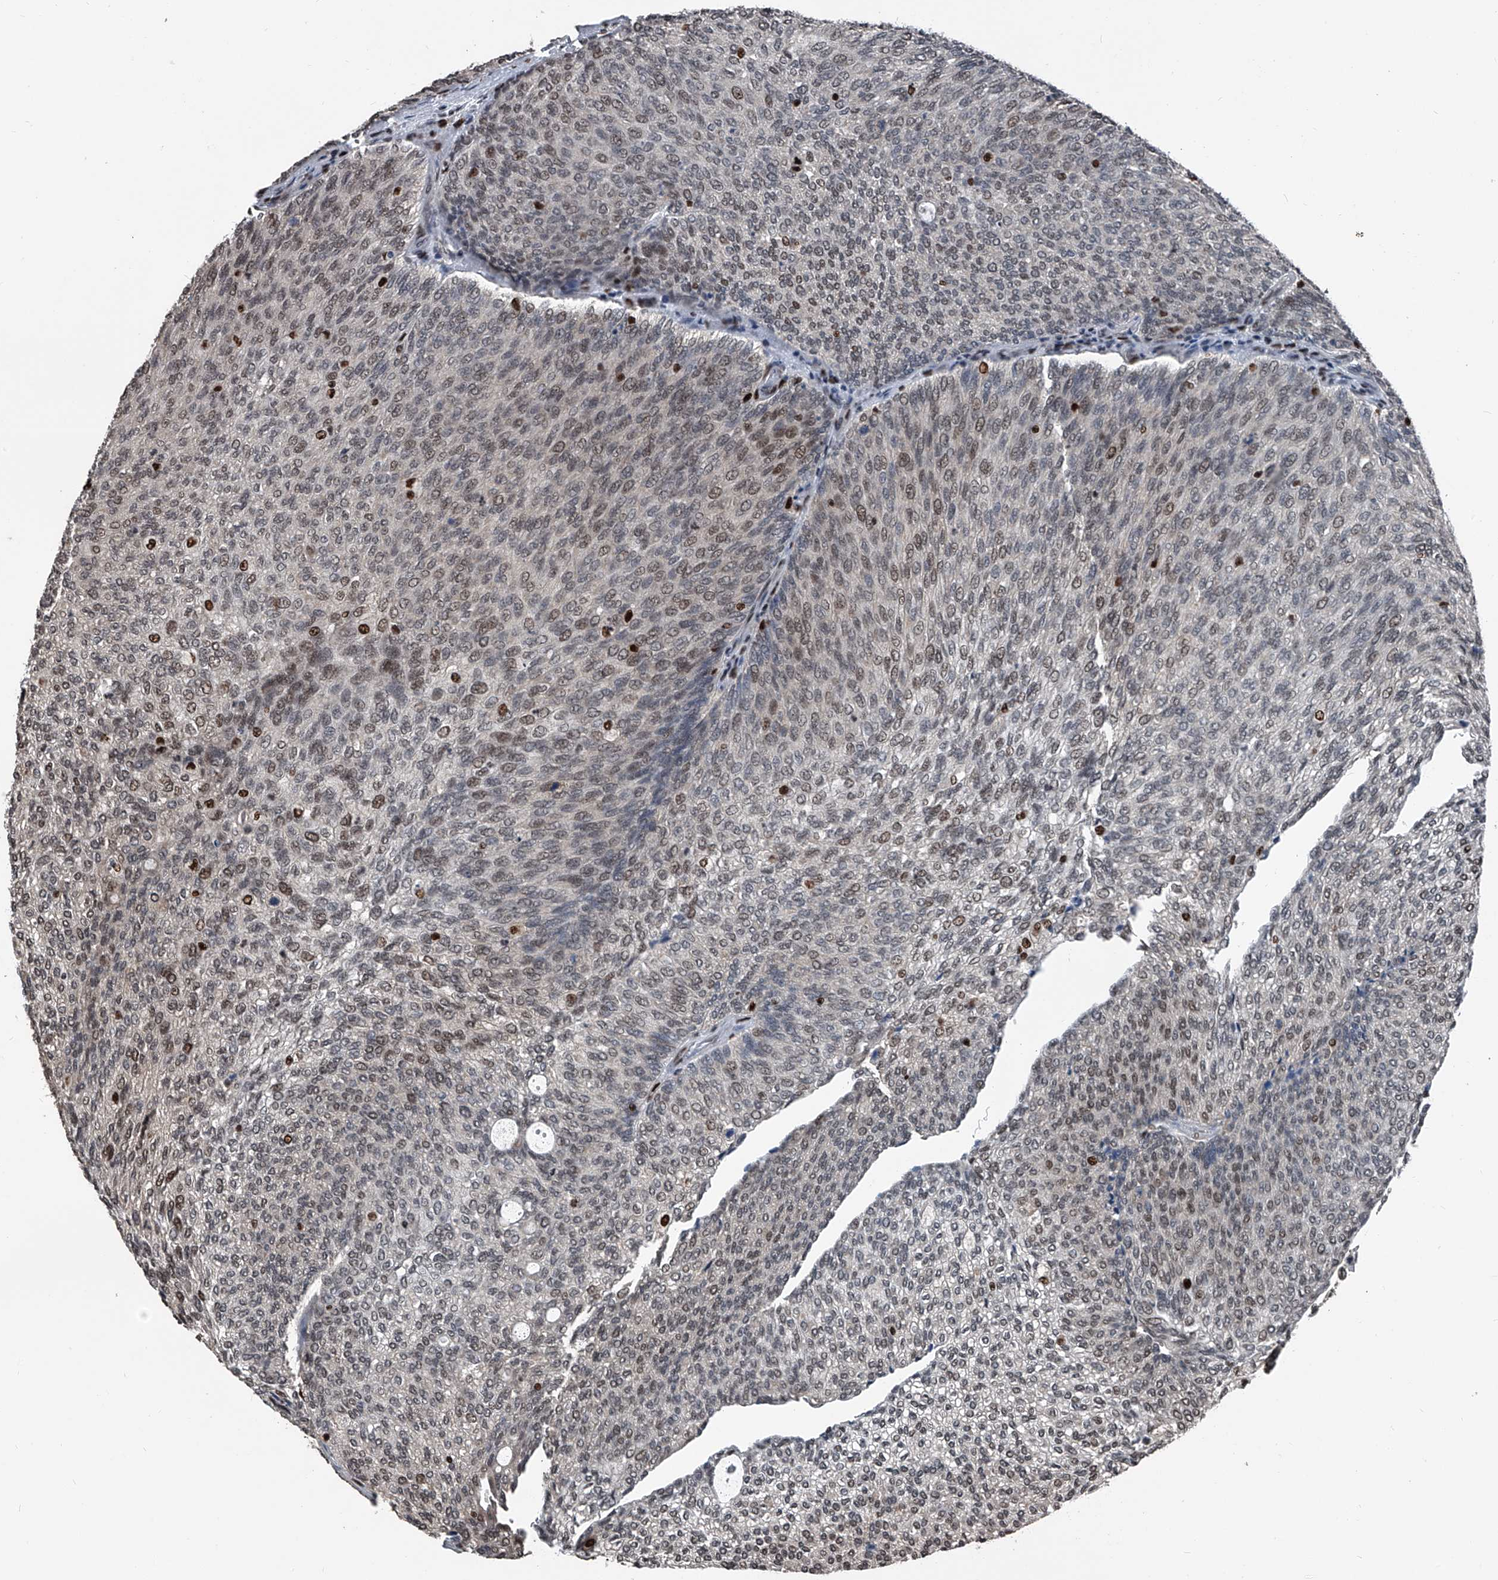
{"staining": {"intensity": "moderate", "quantity": "25%-75%", "location": "nuclear"}, "tissue": "urothelial cancer", "cell_type": "Tumor cells", "image_type": "cancer", "snomed": [{"axis": "morphology", "description": "Urothelial carcinoma, Low grade"}, {"axis": "topography", "description": "Urinary bladder"}], "caption": "Low-grade urothelial carcinoma stained with a protein marker exhibits moderate staining in tumor cells.", "gene": "FKBP5", "patient": {"sex": "female", "age": 79}}